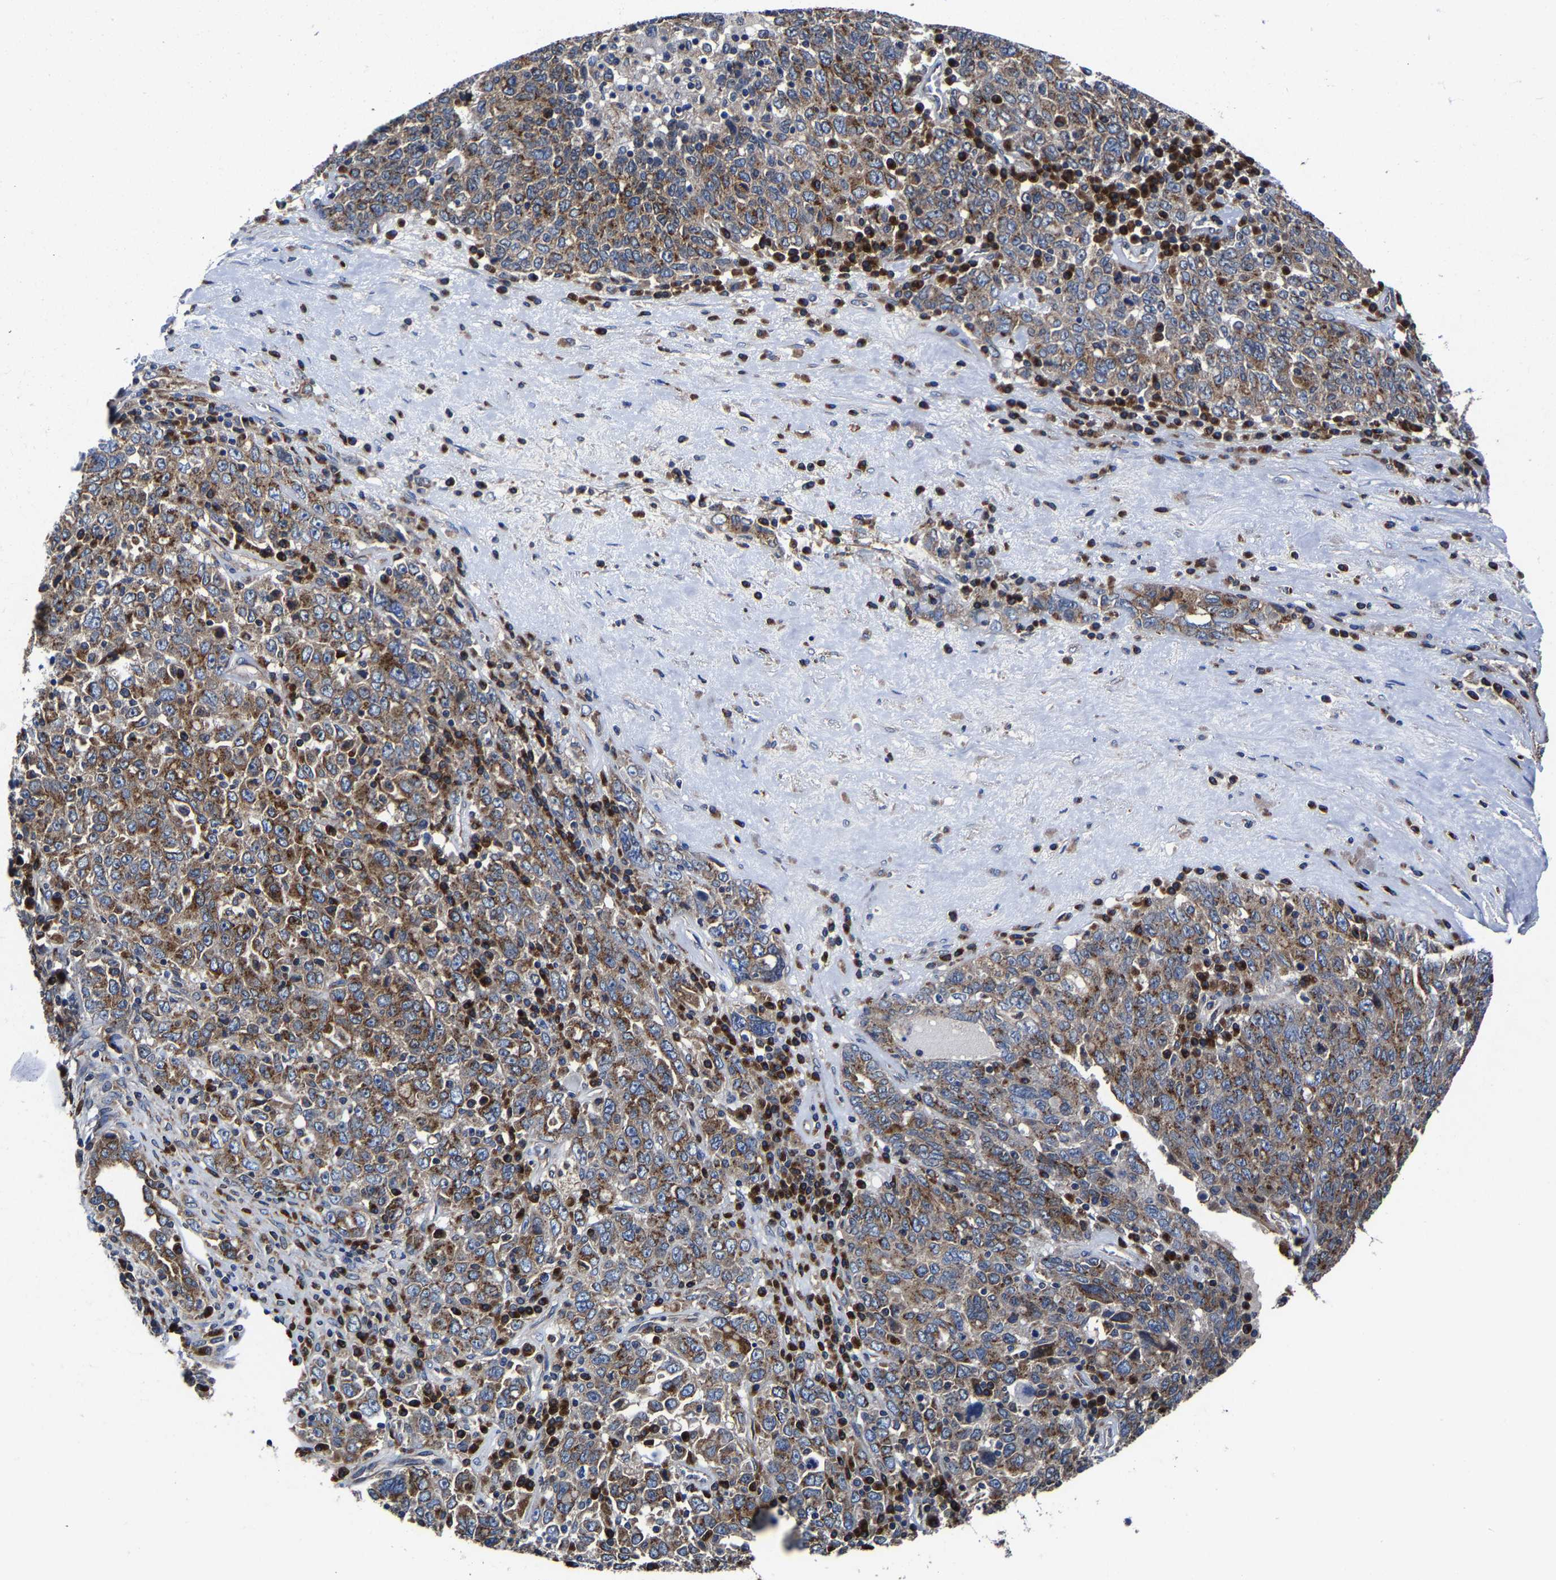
{"staining": {"intensity": "moderate", "quantity": ">75%", "location": "cytoplasmic/membranous"}, "tissue": "ovarian cancer", "cell_type": "Tumor cells", "image_type": "cancer", "snomed": [{"axis": "morphology", "description": "Carcinoma, endometroid"}, {"axis": "topography", "description": "Ovary"}], "caption": "Brown immunohistochemical staining in human ovarian cancer (endometroid carcinoma) reveals moderate cytoplasmic/membranous expression in approximately >75% of tumor cells.", "gene": "EBAG9", "patient": {"sex": "female", "age": 62}}